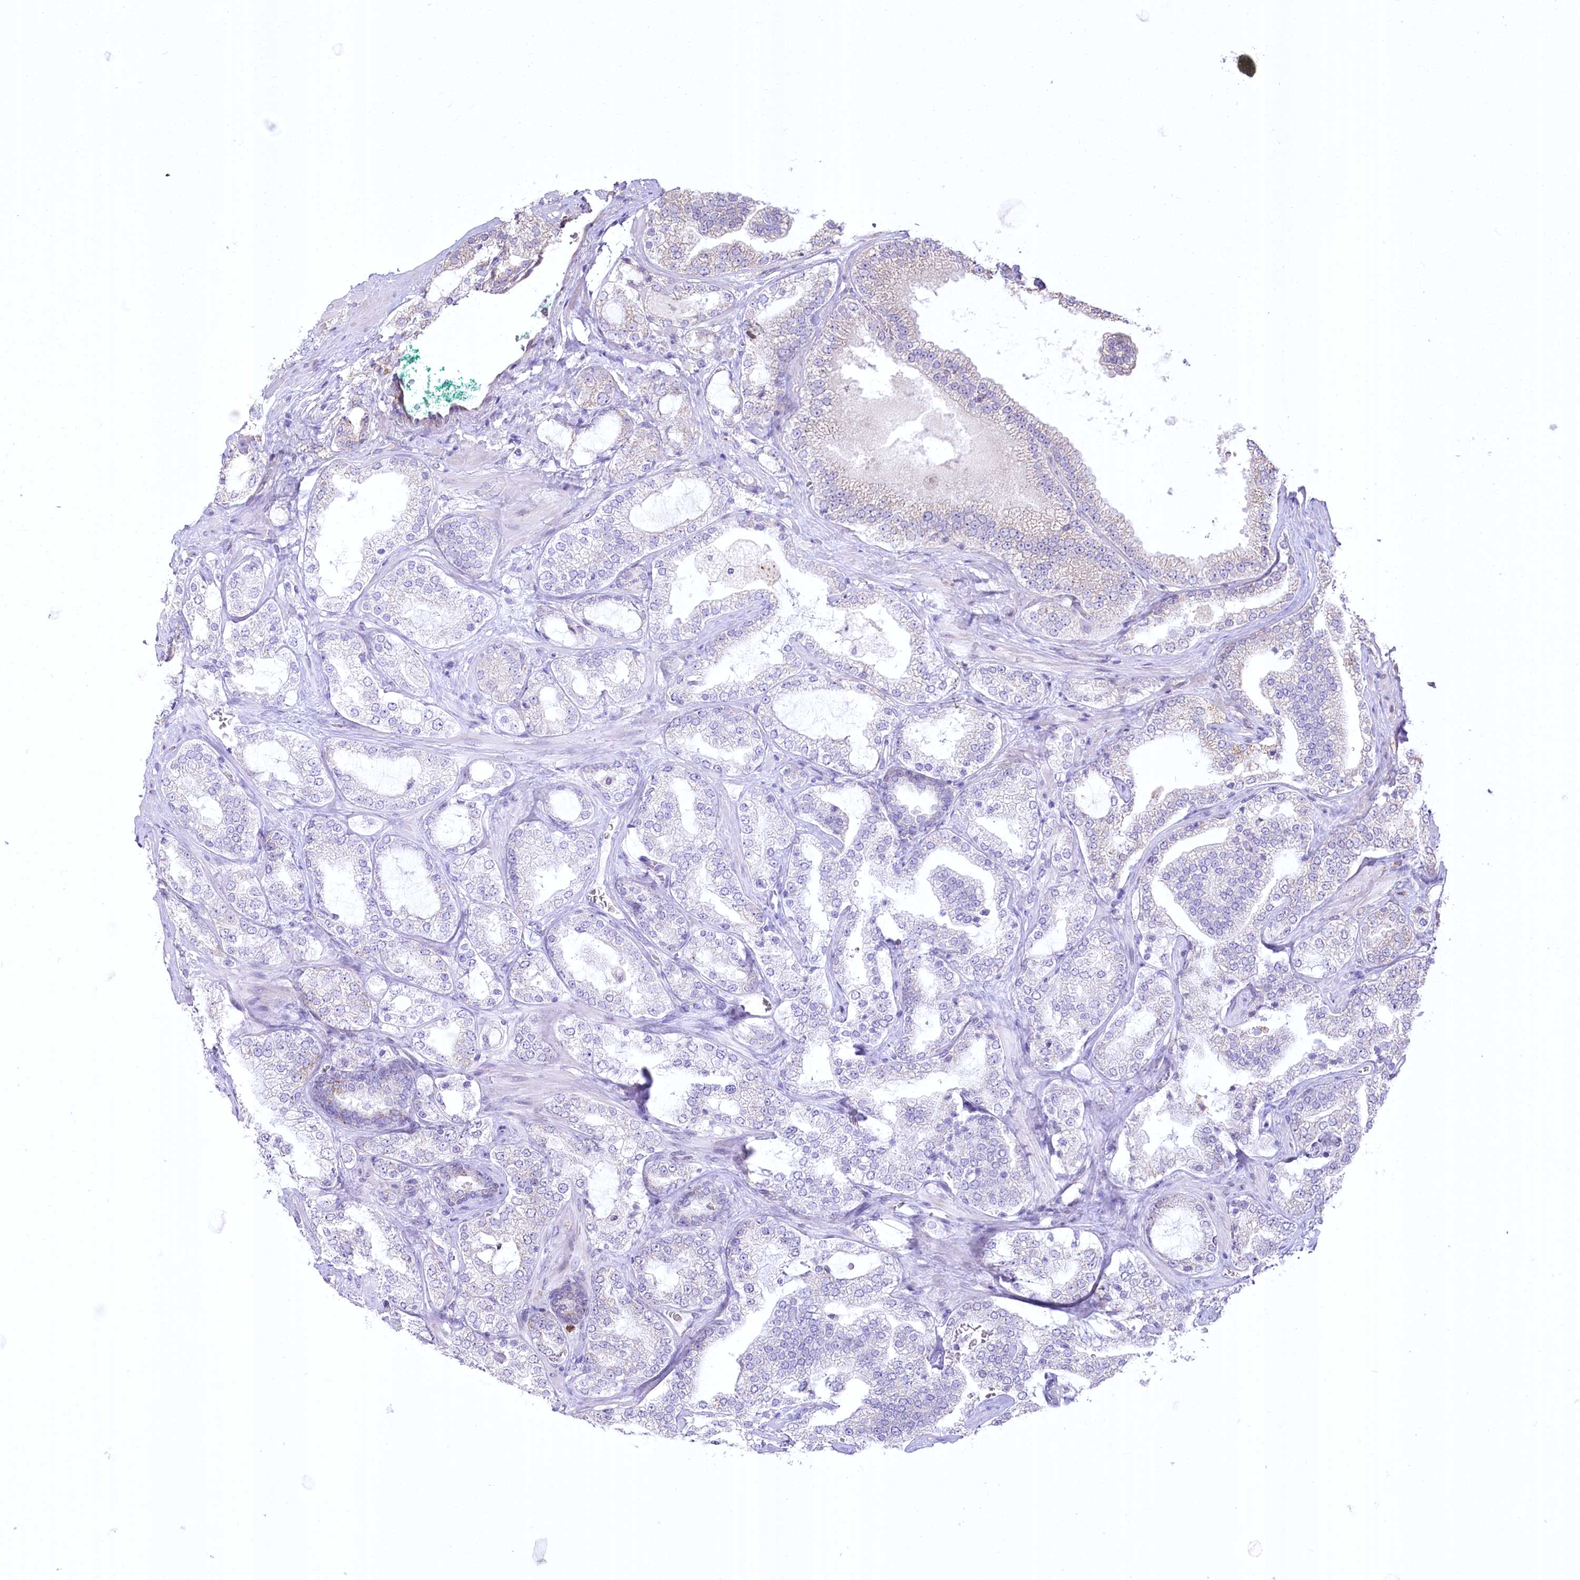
{"staining": {"intensity": "moderate", "quantity": "<25%", "location": "cytoplasmic/membranous"}, "tissue": "prostate cancer", "cell_type": "Tumor cells", "image_type": "cancer", "snomed": [{"axis": "morphology", "description": "Adenocarcinoma, High grade"}, {"axis": "topography", "description": "Prostate"}], "caption": "A histopathology image showing moderate cytoplasmic/membranous expression in about <25% of tumor cells in prostate cancer (adenocarcinoma (high-grade)), as visualized by brown immunohistochemical staining.", "gene": "CEP164", "patient": {"sex": "male", "age": 64}}